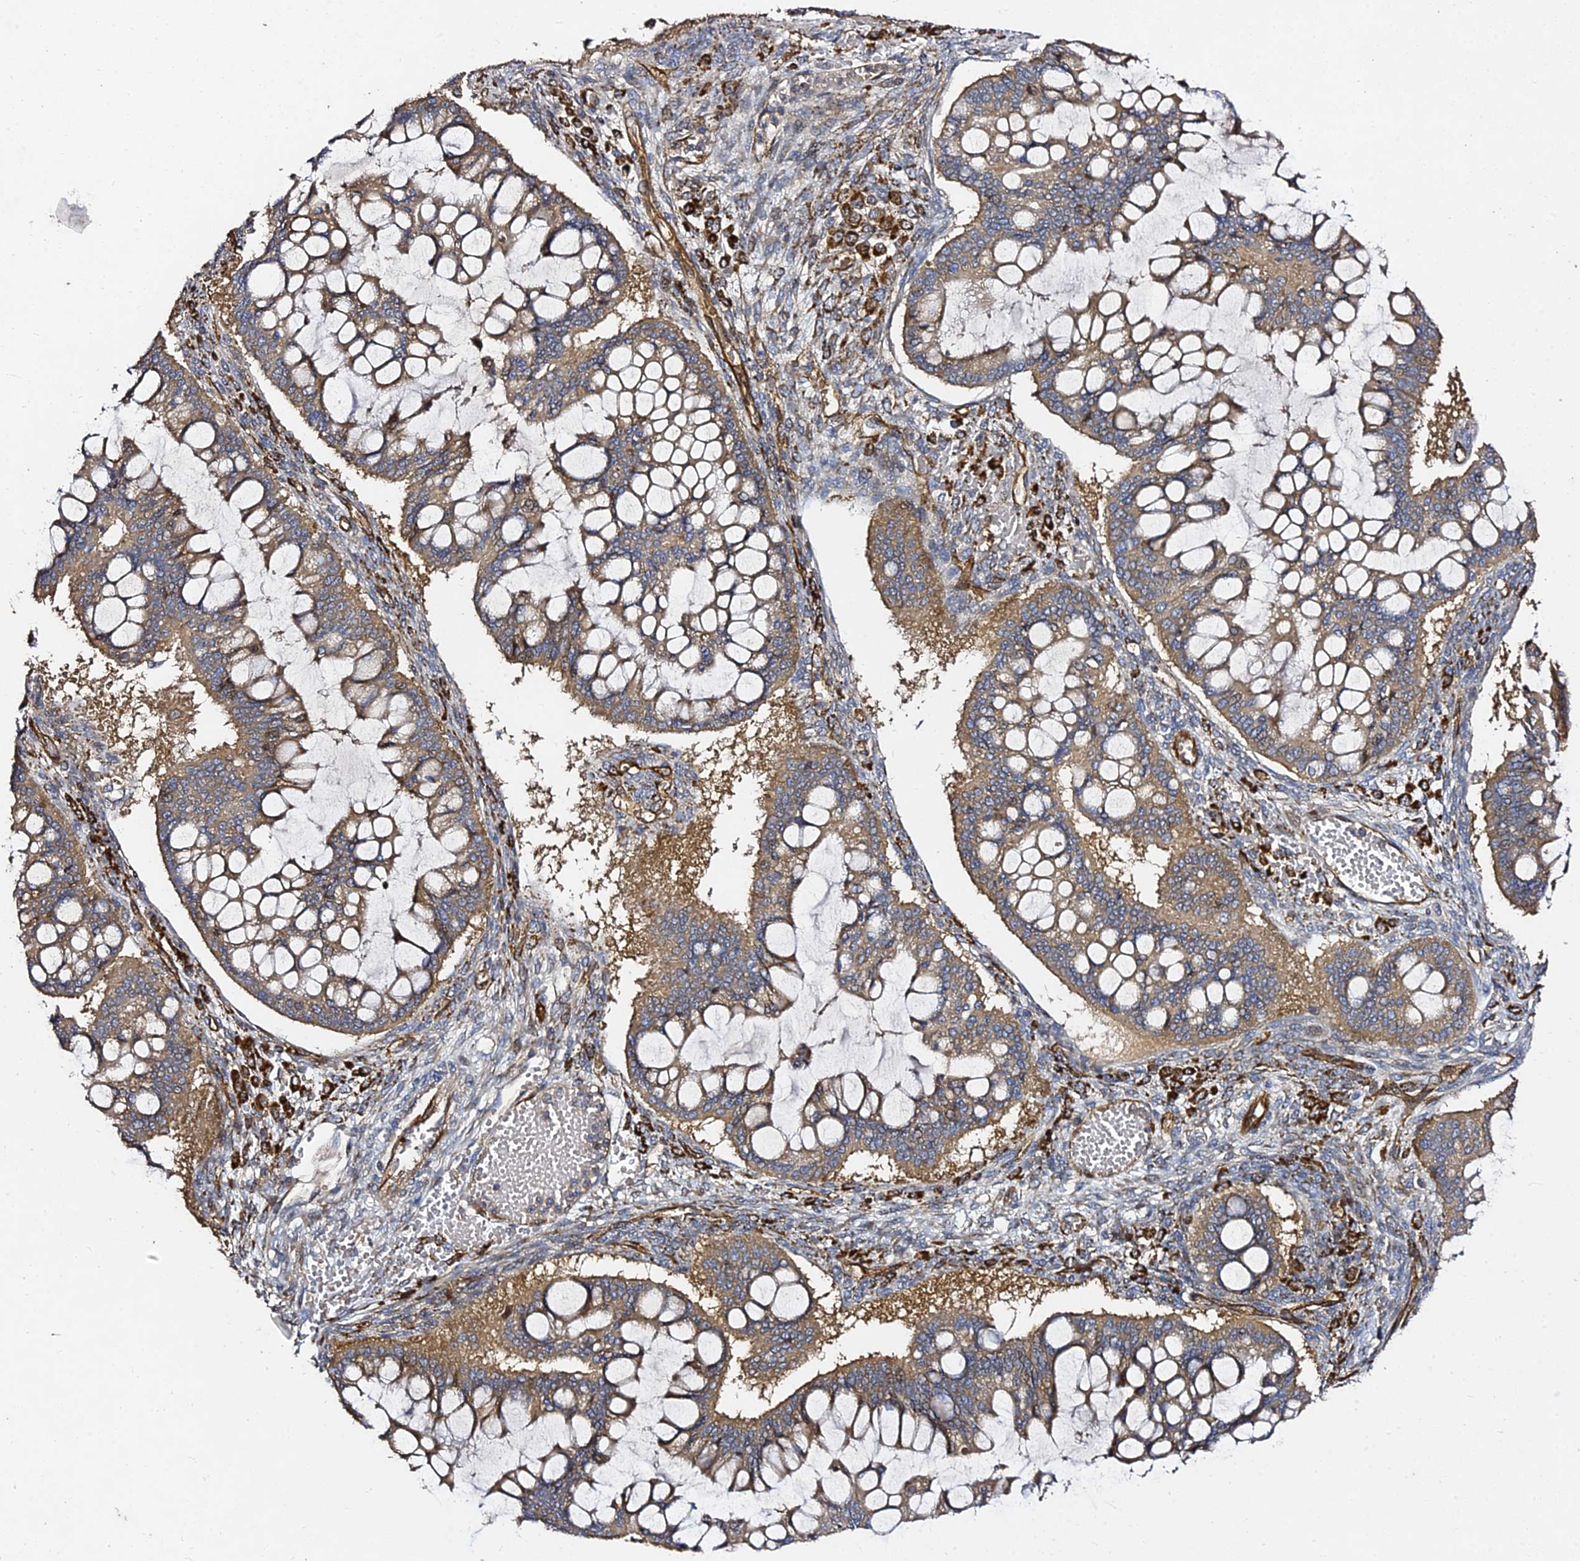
{"staining": {"intensity": "moderate", "quantity": ">75%", "location": "cytoplasmic/membranous"}, "tissue": "ovarian cancer", "cell_type": "Tumor cells", "image_type": "cancer", "snomed": [{"axis": "morphology", "description": "Cystadenocarcinoma, mucinous, NOS"}, {"axis": "topography", "description": "Ovary"}], "caption": "Mucinous cystadenocarcinoma (ovarian) stained with DAB (3,3'-diaminobenzidine) immunohistochemistry reveals medium levels of moderate cytoplasmic/membranous positivity in about >75% of tumor cells.", "gene": "GRTP1", "patient": {"sex": "female", "age": 73}}